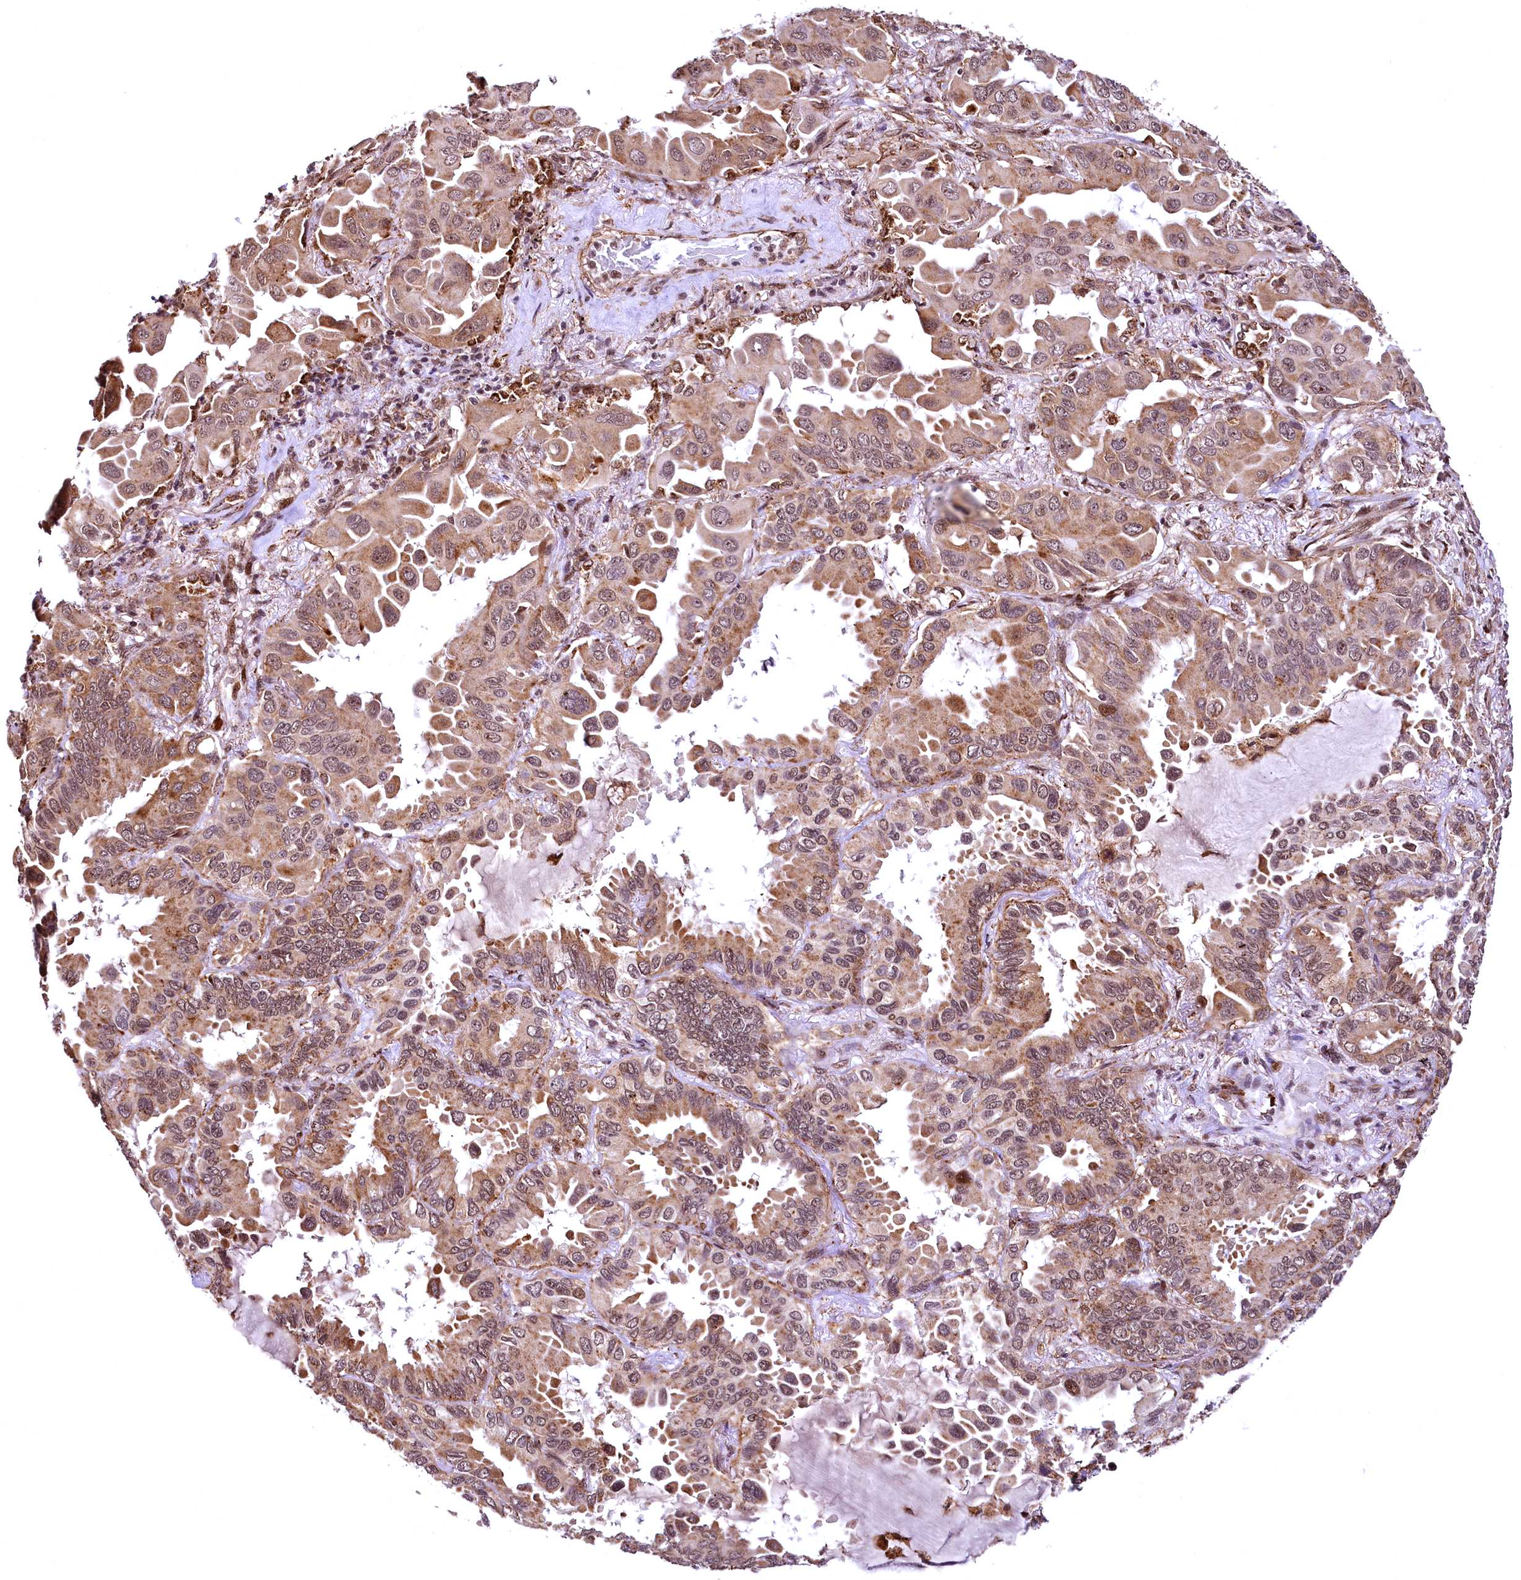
{"staining": {"intensity": "moderate", "quantity": ">75%", "location": "cytoplasmic/membranous,nuclear"}, "tissue": "lung cancer", "cell_type": "Tumor cells", "image_type": "cancer", "snomed": [{"axis": "morphology", "description": "Adenocarcinoma, NOS"}, {"axis": "topography", "description": "Lung"}], "caption": "Protein staining demonstrates moderate cytoplasmic/membranous and nuclear expression in approximately >75% of tumor cells in lung cancer (adenocarcinoma).", "gene": "PDS5B", "patient": {"sex": "male", "age": 64}}